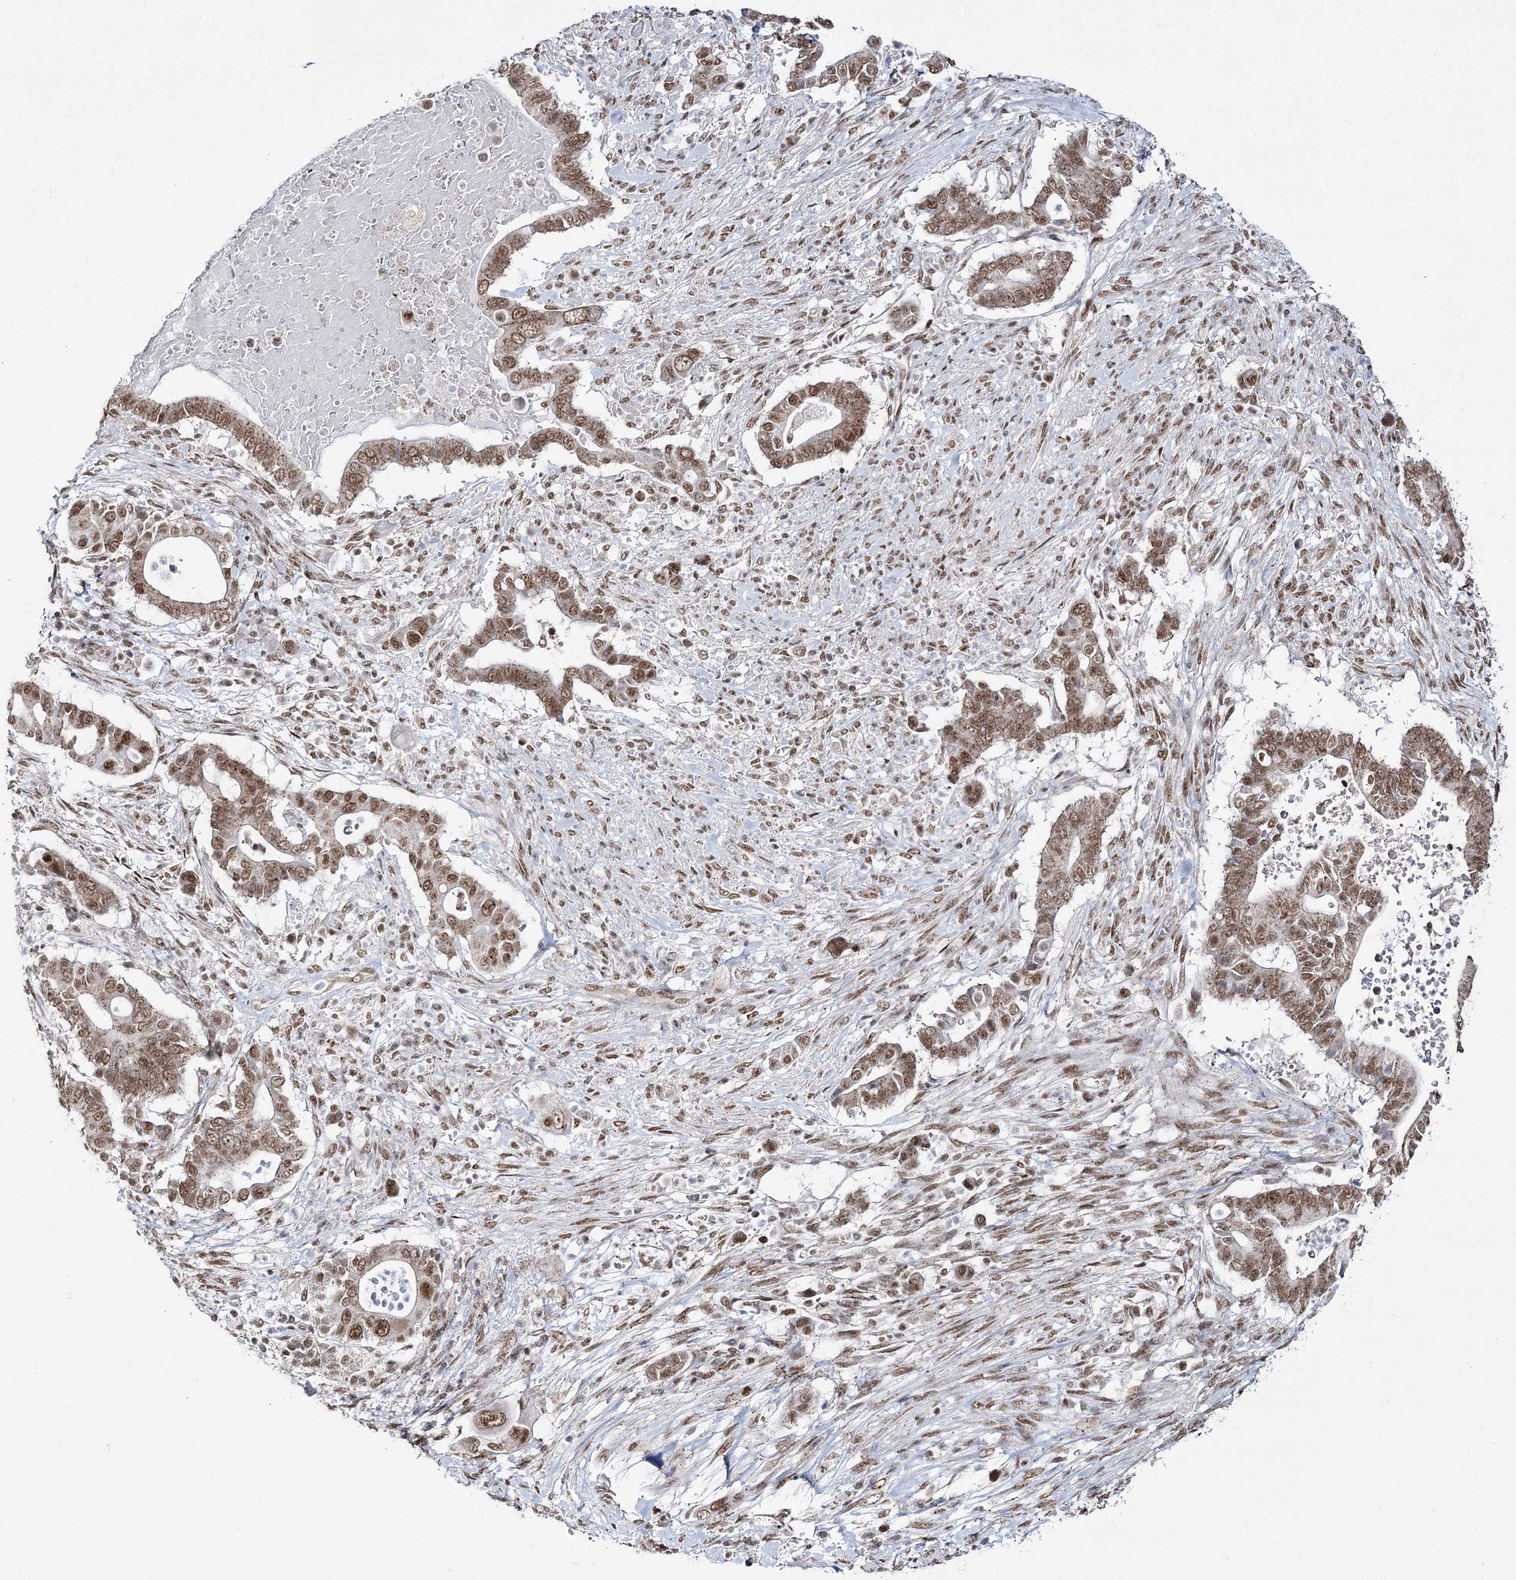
{"staining": {"intensity": "moderate", "quantity": ">75%", "location": "cytoplasmic/membranous,nuclear"}, "tissue": "pancreatic cancer", "cell_type": "Tumor cells", "image_type": "cancer", "snomed": [{"axis": "morphology", "description": "Adenocarcinoma, NOS"}, {"axis": "topography", "description": "Pancreas"}], "caption": "An immunohistochemistry (IHC) micrograph of tumor tissue is shown. Protein staining in brown highlights moderate cytoplasmic/membranous and nuclear positivity in pancreatic cancer within tumor cells.", "gene": "VGLL4", "patient": {"sex": "male", "age": 68}}